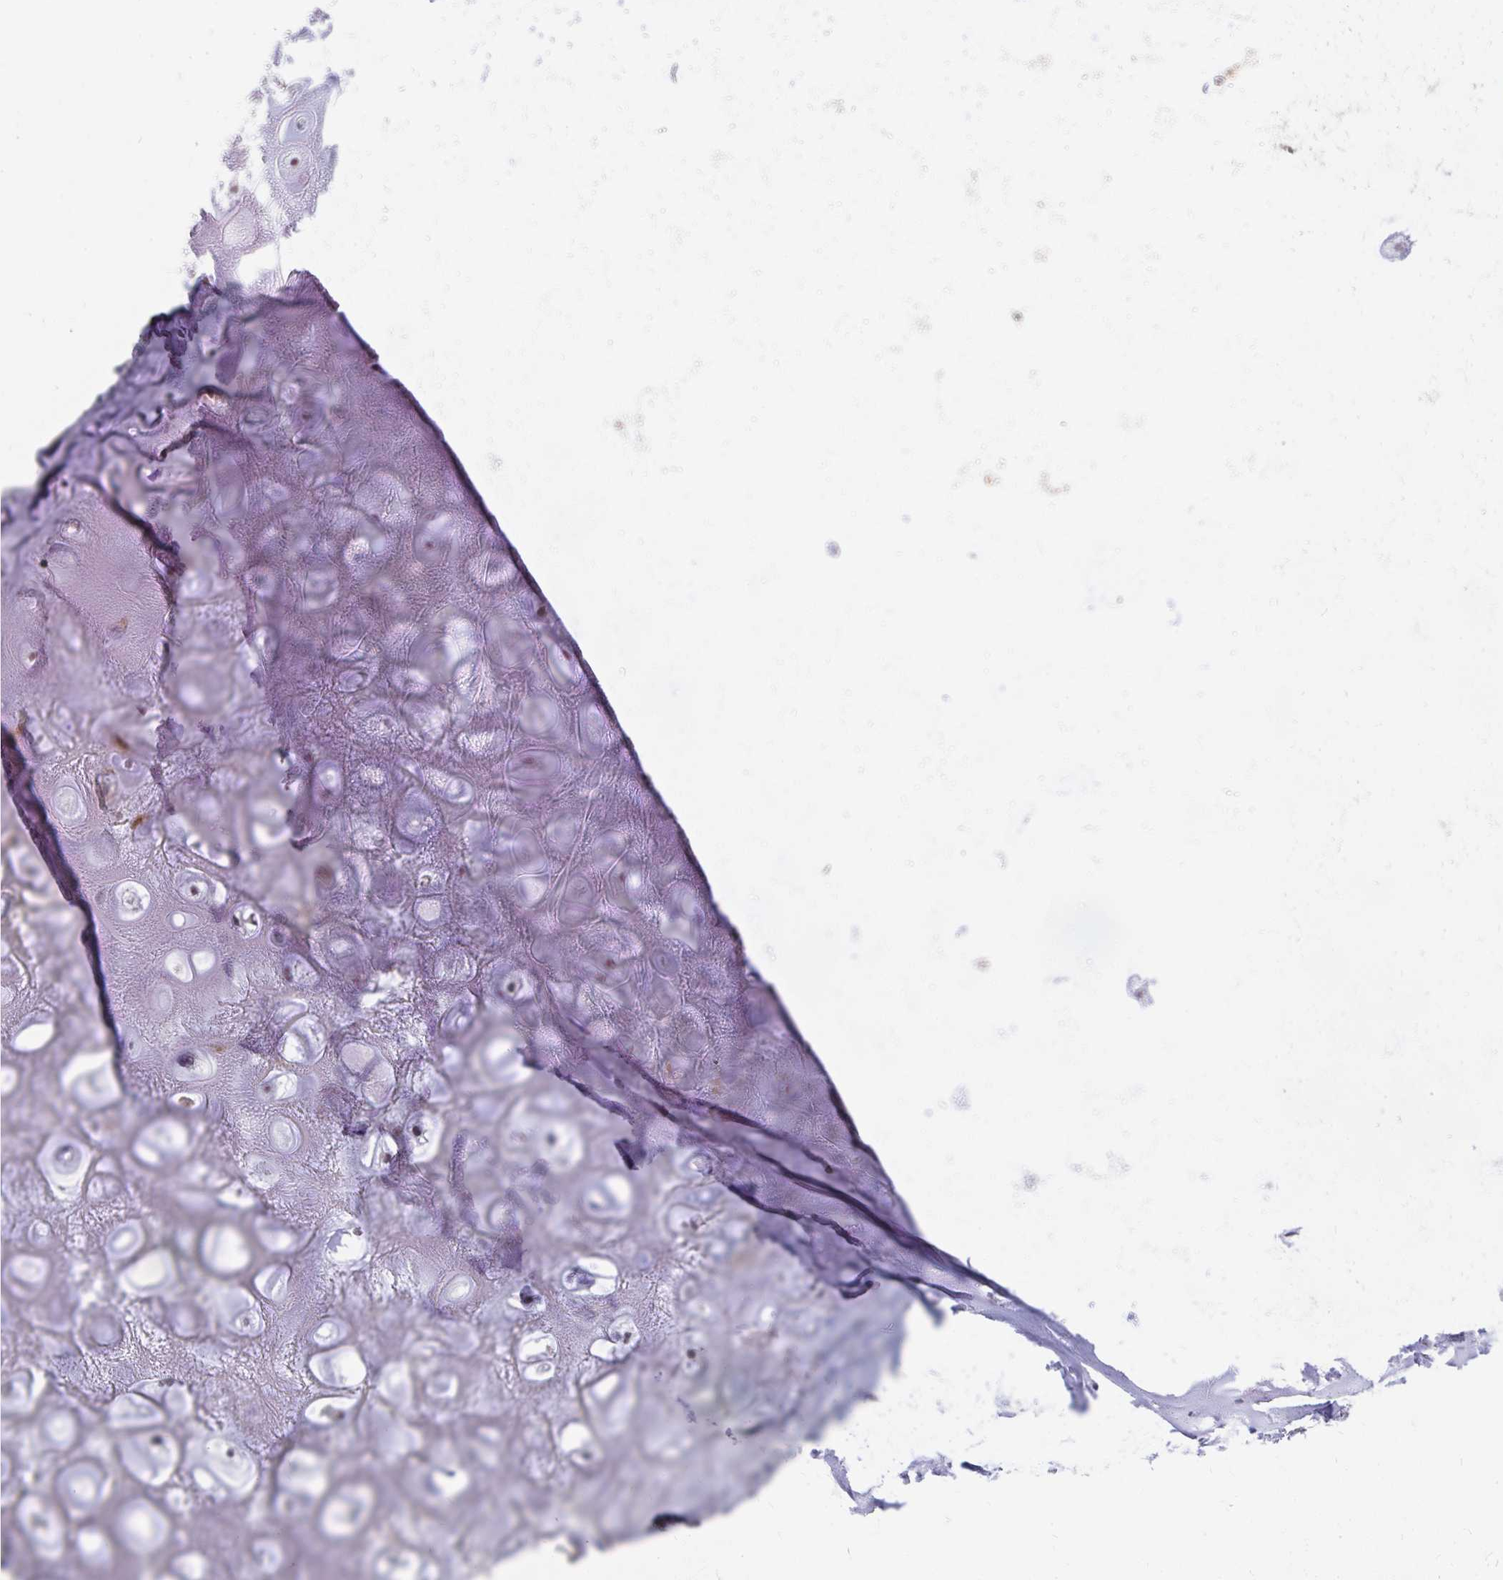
{"staining": {"intensity": "strong", "quantity": "<25%", "location": "cytoplasmic/membranous"}, "tissue": "soft tissue", "cell_type": "Chondrocytes", "image_type": "normal", "snomed": [{"axis": "morphology", "description": "Normal tissue, NOS"}, {"axis": "topography", "description": "Lymph node"}, {"axis": "topography", "description": "Cartilage tissue"}, {"axis": "topography", "description": "Nasopharynx"}], "caption": "IHC staining of normal soft tissue, which demonstrates medium levels of strong cytoplasmic/membranous expression in approximately <25% of chondrocytes indicating strong cytoplasmic/membranous protein positivity. The staining was performed using DAB (brown) for protein detection and nuclei were counterstained in hematoxylin (blue).", "gene": "GTF2H1", "patient": {"sex": "male", "age": 63}}